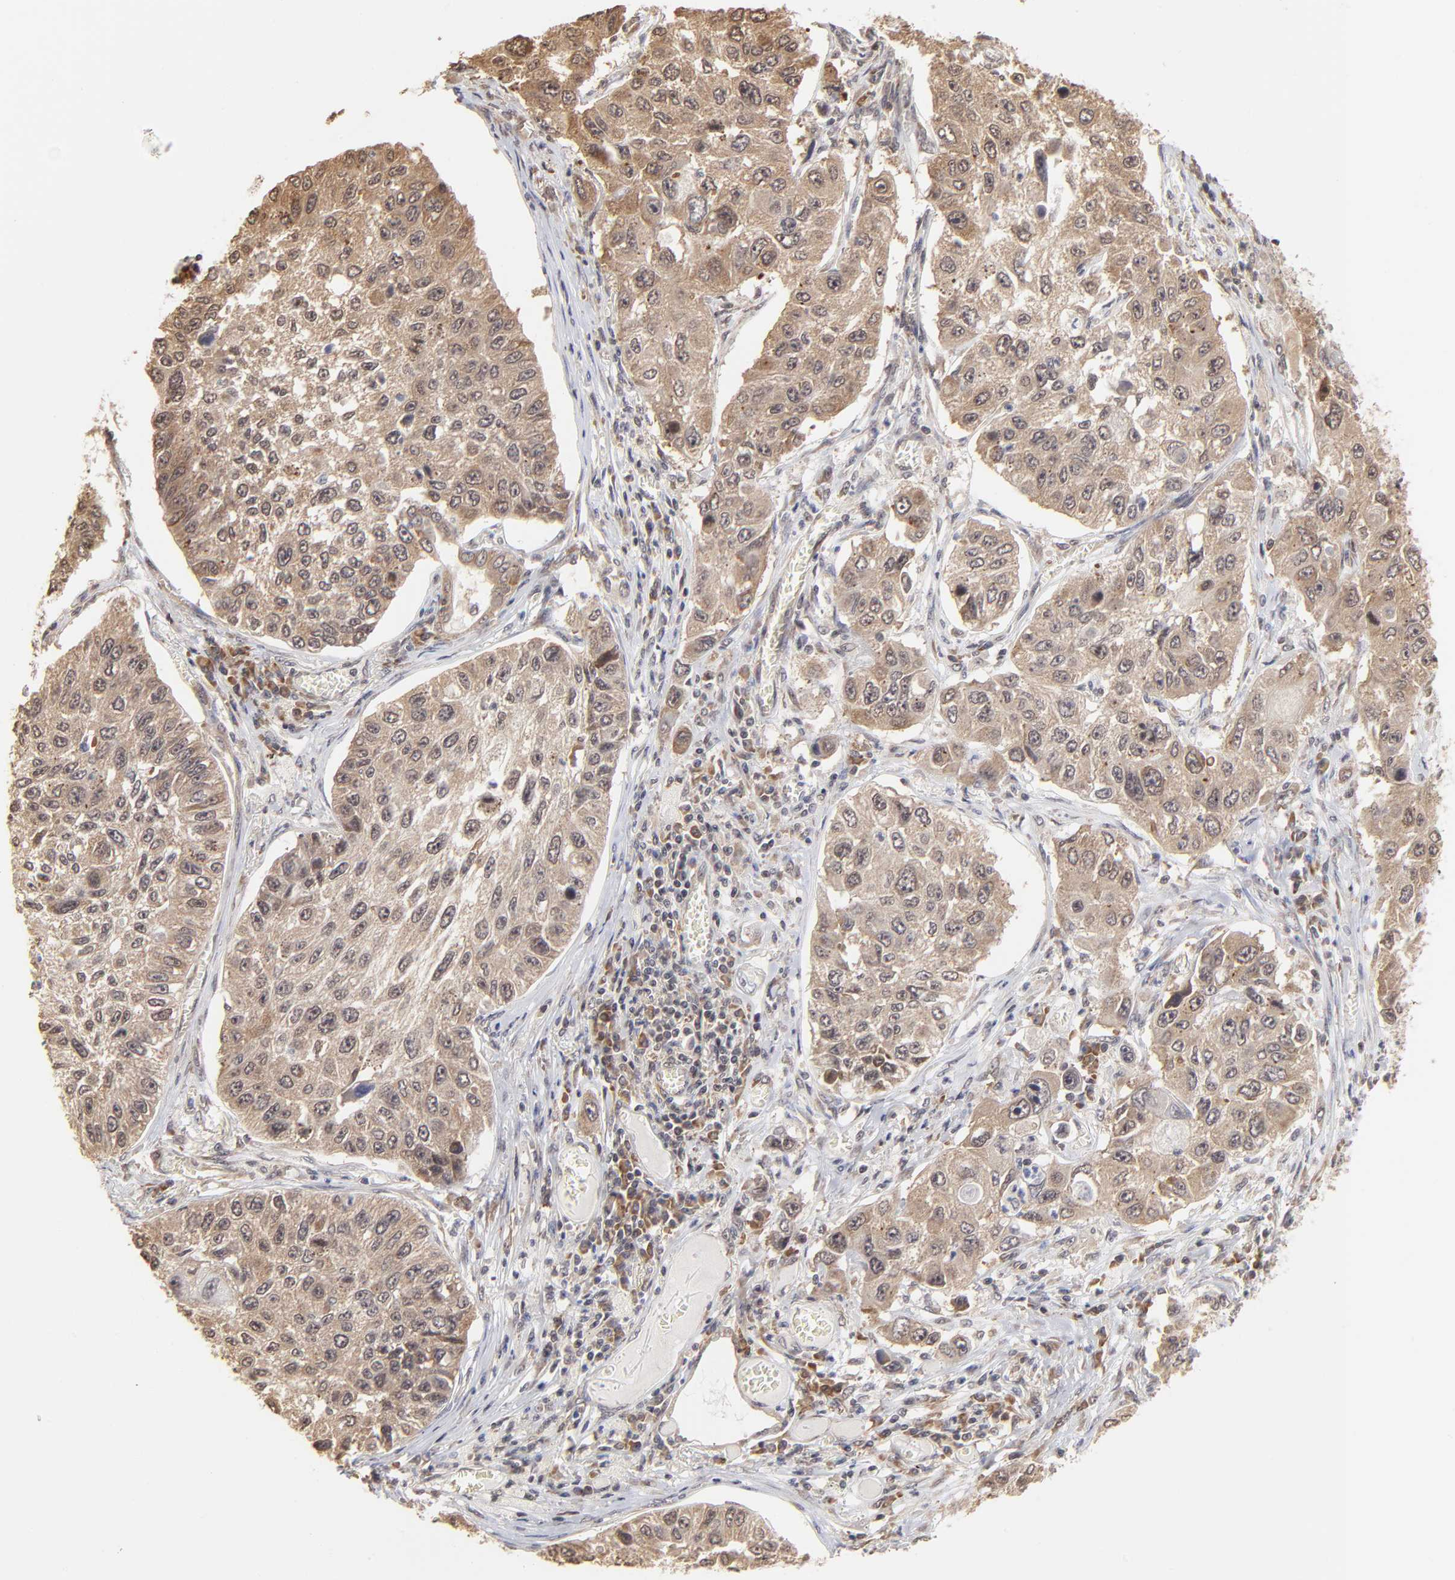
{"staining": {"intensity": "weak", "quantity": ">75%", "location": "cytoplasmic/membranous"}, "tissue": "lung cancer", "cell_type": "Tumor cells", "image_type": "cancer", "snomed": [{"axis": "morphology", "description": "Squamous cell carcinoma, NOS"}, {"axis": "topography", "description": "Lung"}], "caption": "Lung squamous cell carcinoma was stained to show a protein in brown. There is low levels of weak cytoplasmic/membranous staining in approximately >75% of tumor cells. (brown staining indicates protein expression, while blue staining denotes nuclei).", "gene": "BRPF1", "patient": {"sex": "male", "age": 71}}